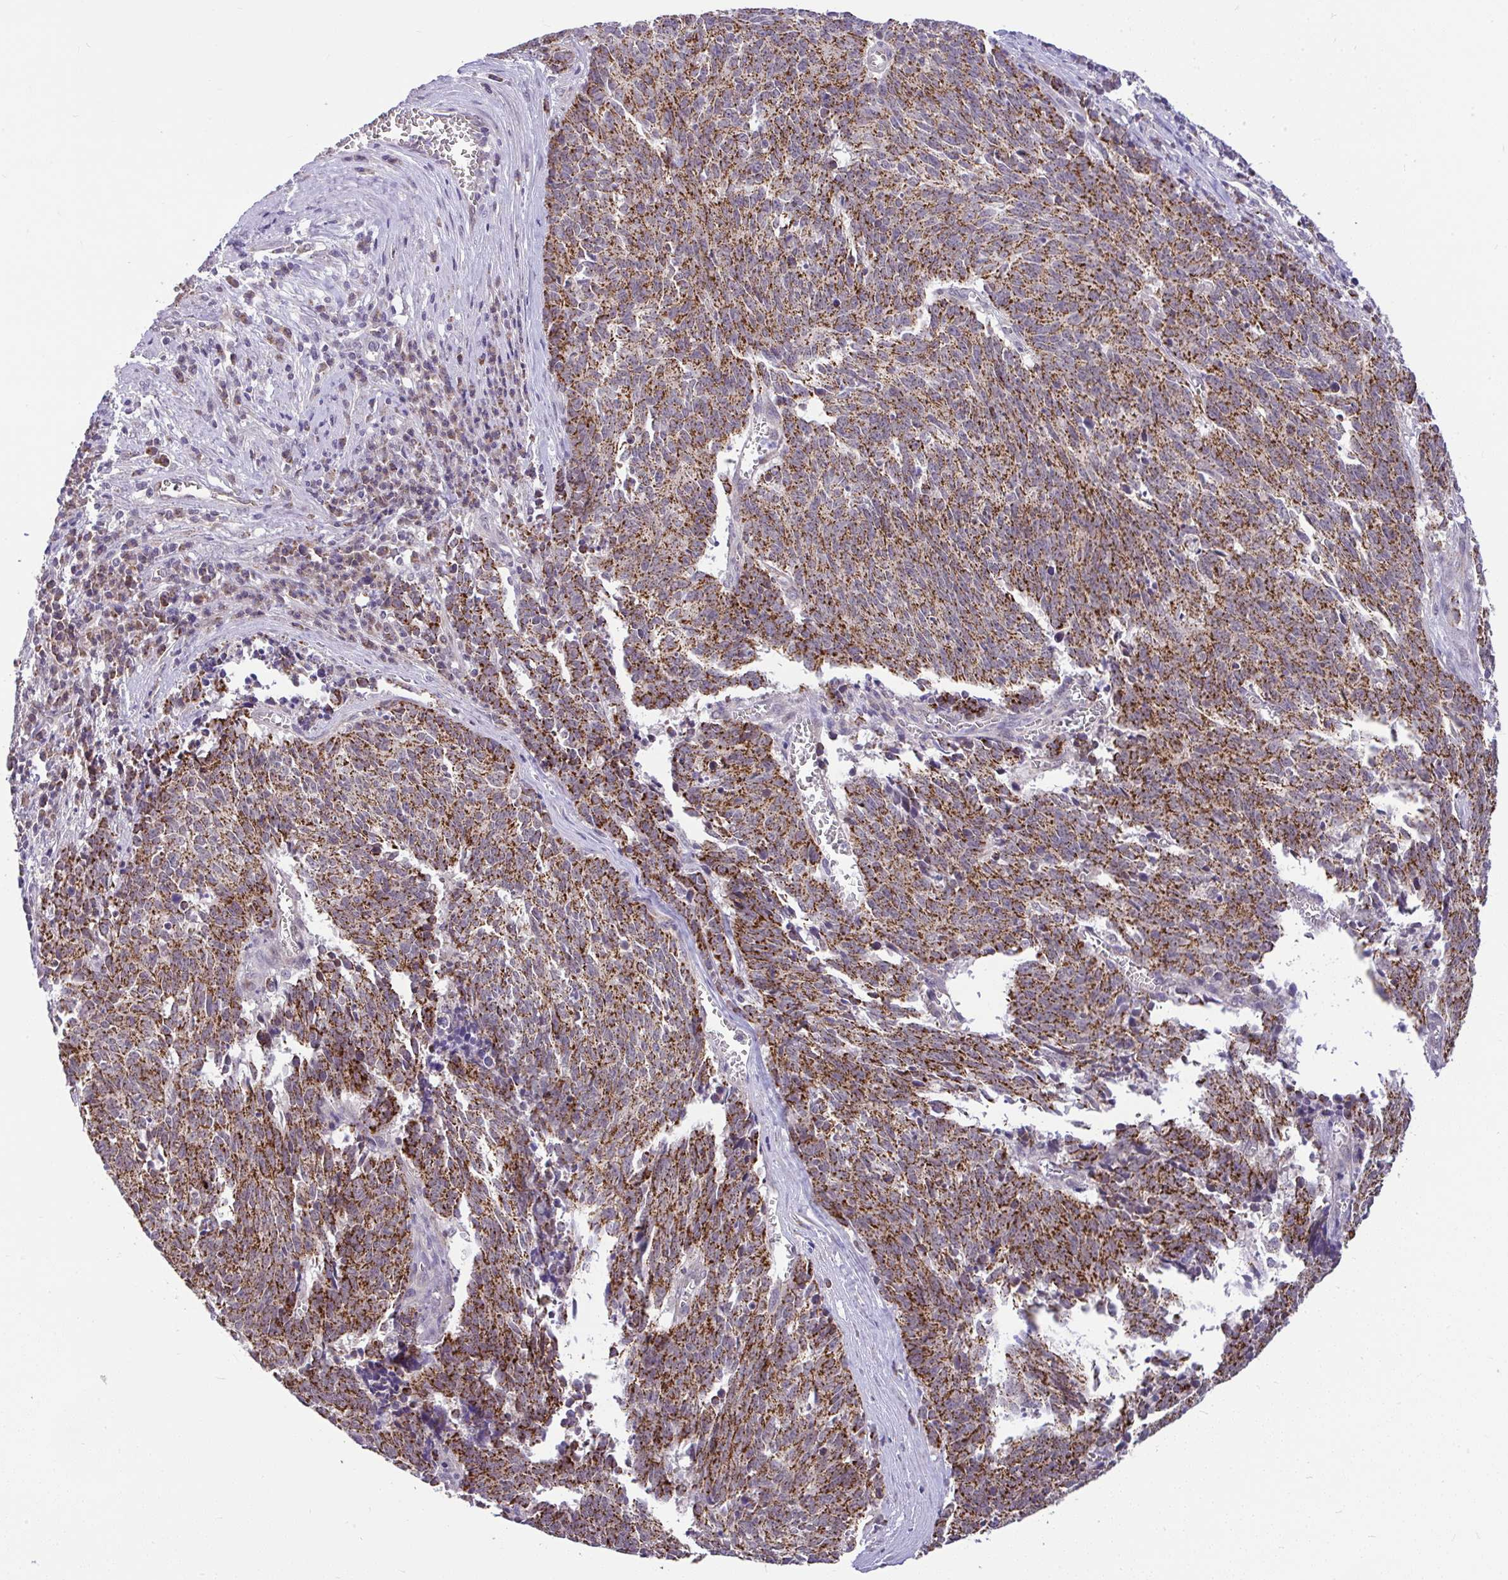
{"staining": {"intensity": "strong", "quantity": ">75%", "location": "cytoplasmic/membranous"}, "tissue": "cervical cancer", "cell_type": "Tumor cells", "image_type": "cancer", "snomed": [{"axis": "morphology", "description": "Squamous cell carcinoma, NOS"}, {"axis": "topography", "description": "Cervix"}], "caption": "Brown immunohistochemical staining in human cervical squamous cell carcinoma shows strong cytoplasmic/membranous expression in about >75% of tumor cells.", "gene": "PYCR2", "patient": {"sex": "female", "age": 29}}